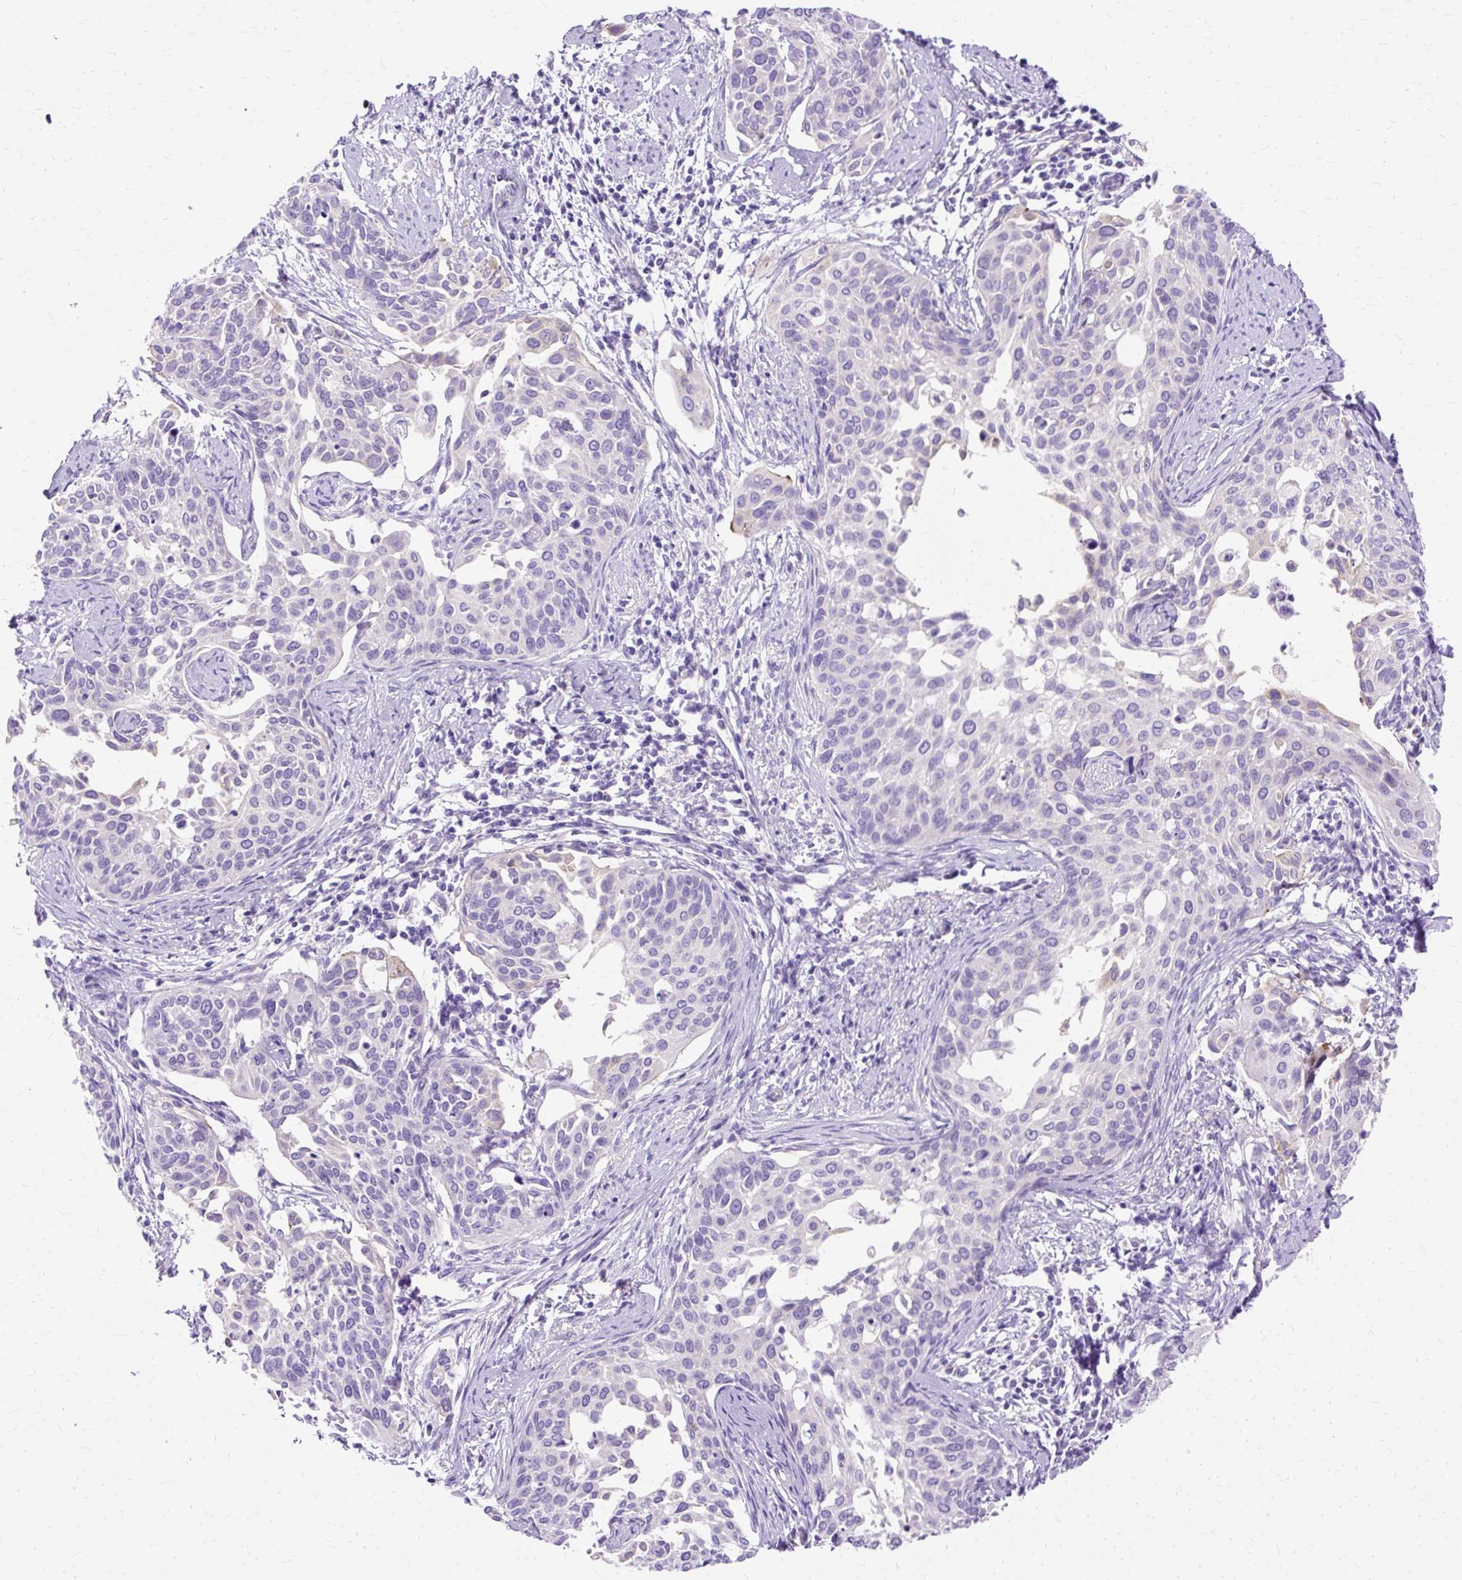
{"staining": {"intensity": "negative", "quantity": "none", "location": "none"}, "tissue": "cervical cancer", "cell_type": "Tumor cells", "image_type": "cancer", "snomed": [{"axis": "morphology", "description": "Squamous cell carcinoma, NOS"}, {"axis": "topography", "description": "Cervix"}], "caption": "Tumor cells show no significant staining in squamous cell carcinoma (cervical). (DAB (3,3'-diaminobenzidine) immunohistochemistry (IHC) with hematoxylin counter stain).", "gene": "MYO6", "patient": {"sex": "female", "age": 44}}